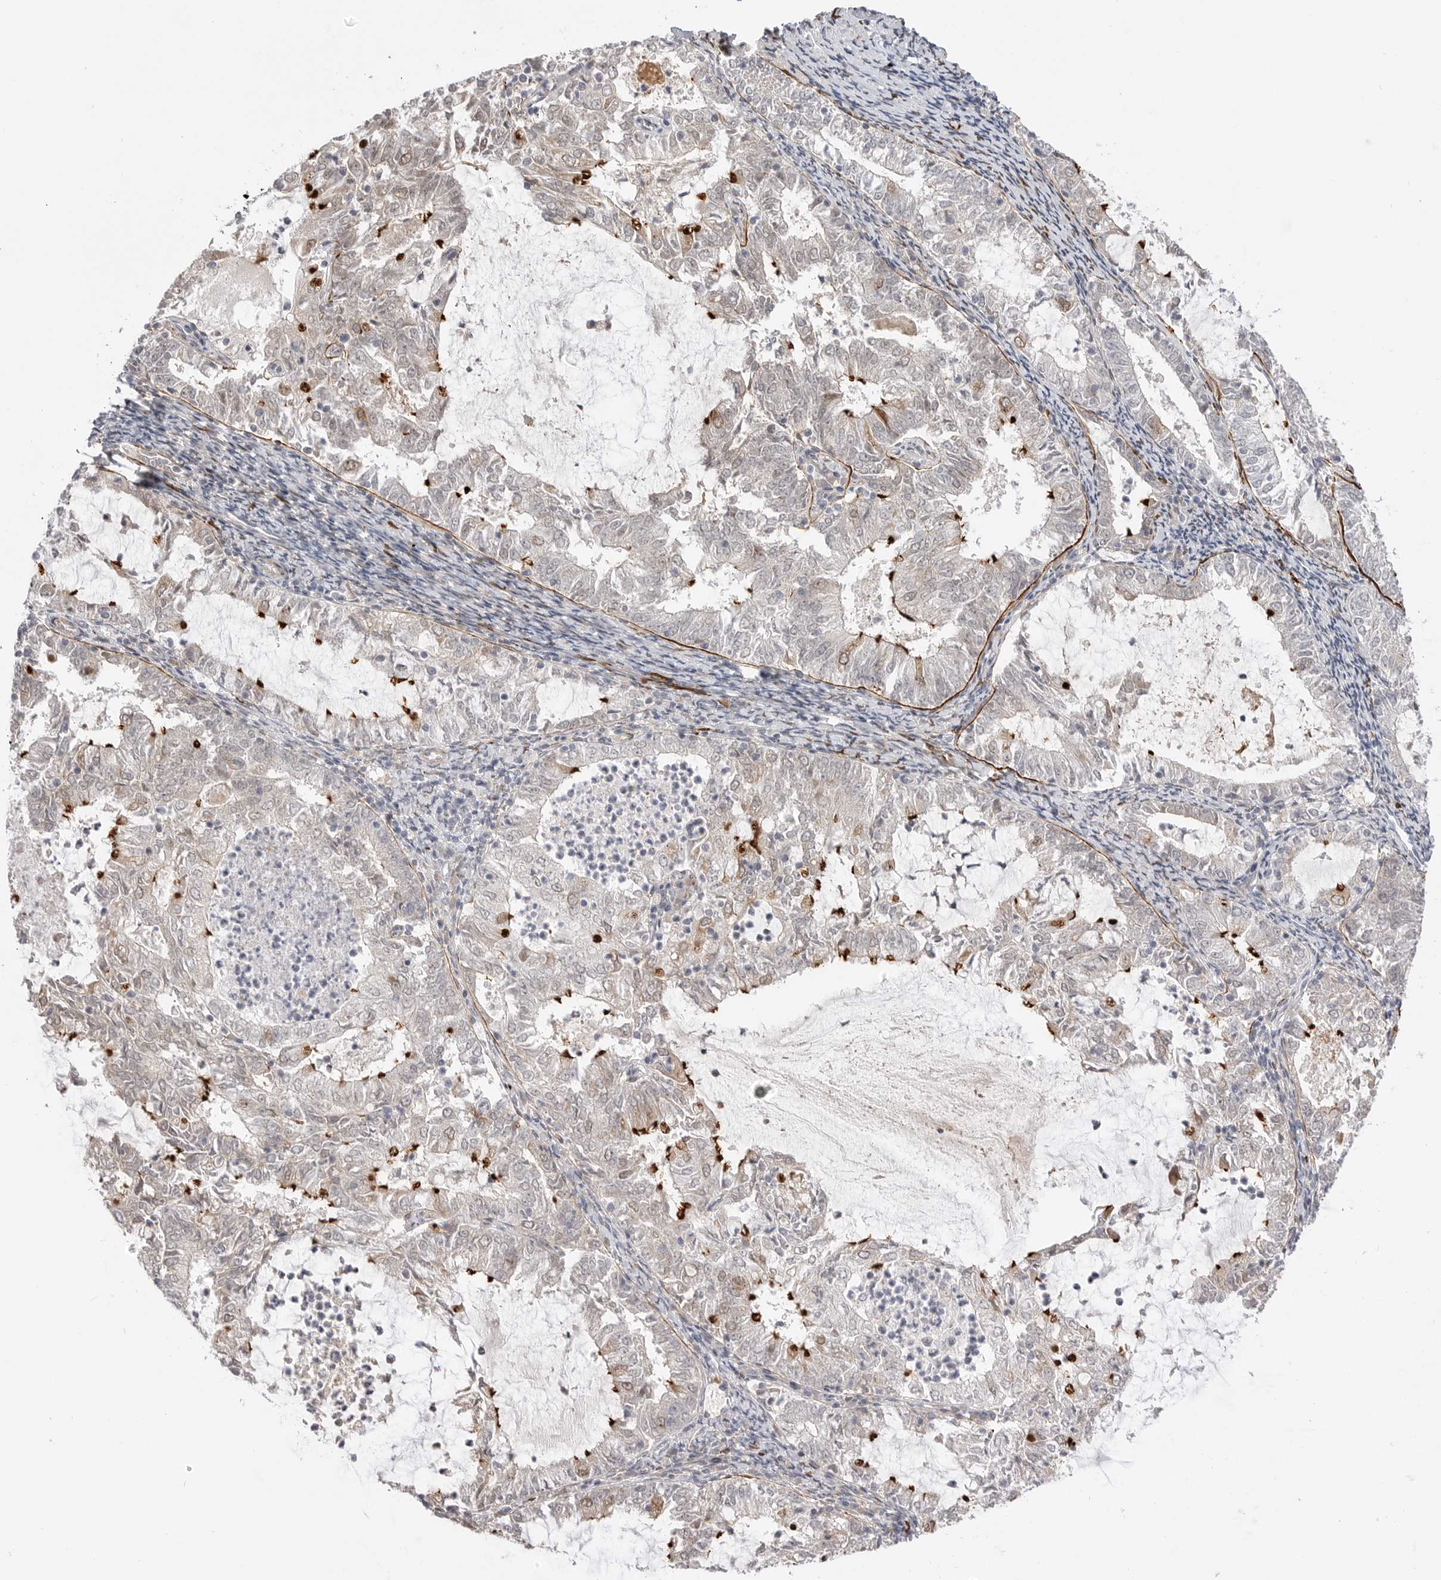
{"staining": {"intensity": "moderate", "quantity": "<25%", "location": "cytoplasmic/membranous"}, "tissue": "endometrial cancer", "cell_type": "Tumor cells", "image_type": "cancer", "snomed": [{"axis": "morphology", "description": "Adenocarcinoma, NOS"}, {"axis": "topography", "description": "Endometrium"}], "caption": "Immunohistochemical staining of human endometrial cancer shows low levels of moderate cytoplasmic/membranous protein positivity in about <25% of tumor cells.", "gene": "GGT6", "patient": {"sex": "female", "age": 57}}